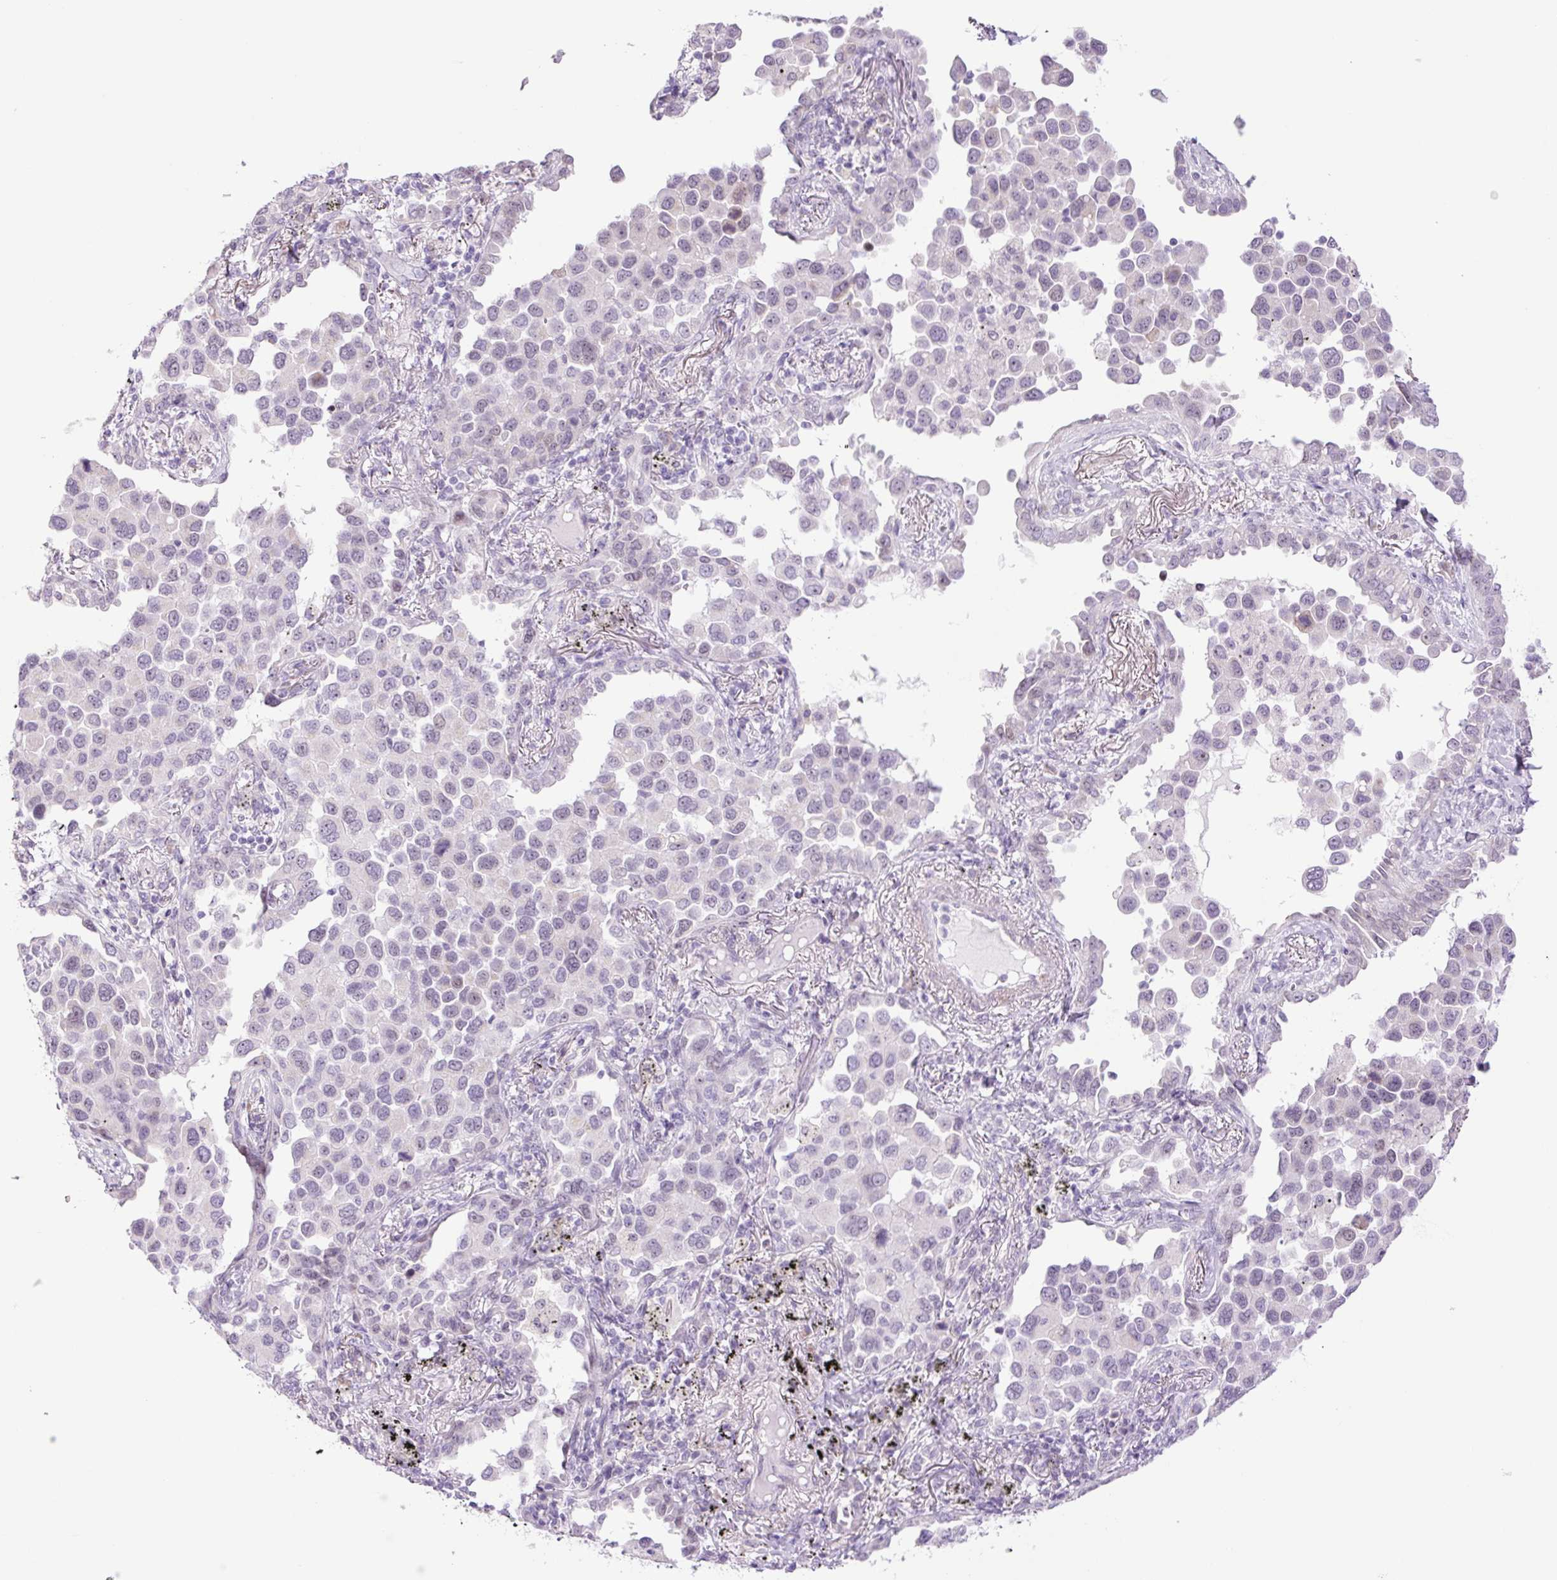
{"staining": {"intensity": "negative", "quantity": "none", "location": "none"}, "tissue": "lung cancer", "cell_type": "Tumor cells", "image_type": "cancer", "snomed": [{"axis": "morphology", "description": "Adenocarcinoma, NOS"}, {"axis": "topography", "description": "Lung"}], "caption": "Tumor cells are negative for protein expression in human adenocarcinoma (lung).", "gene": "RRS1", "patient": {"sex": "male", "age": 67}}